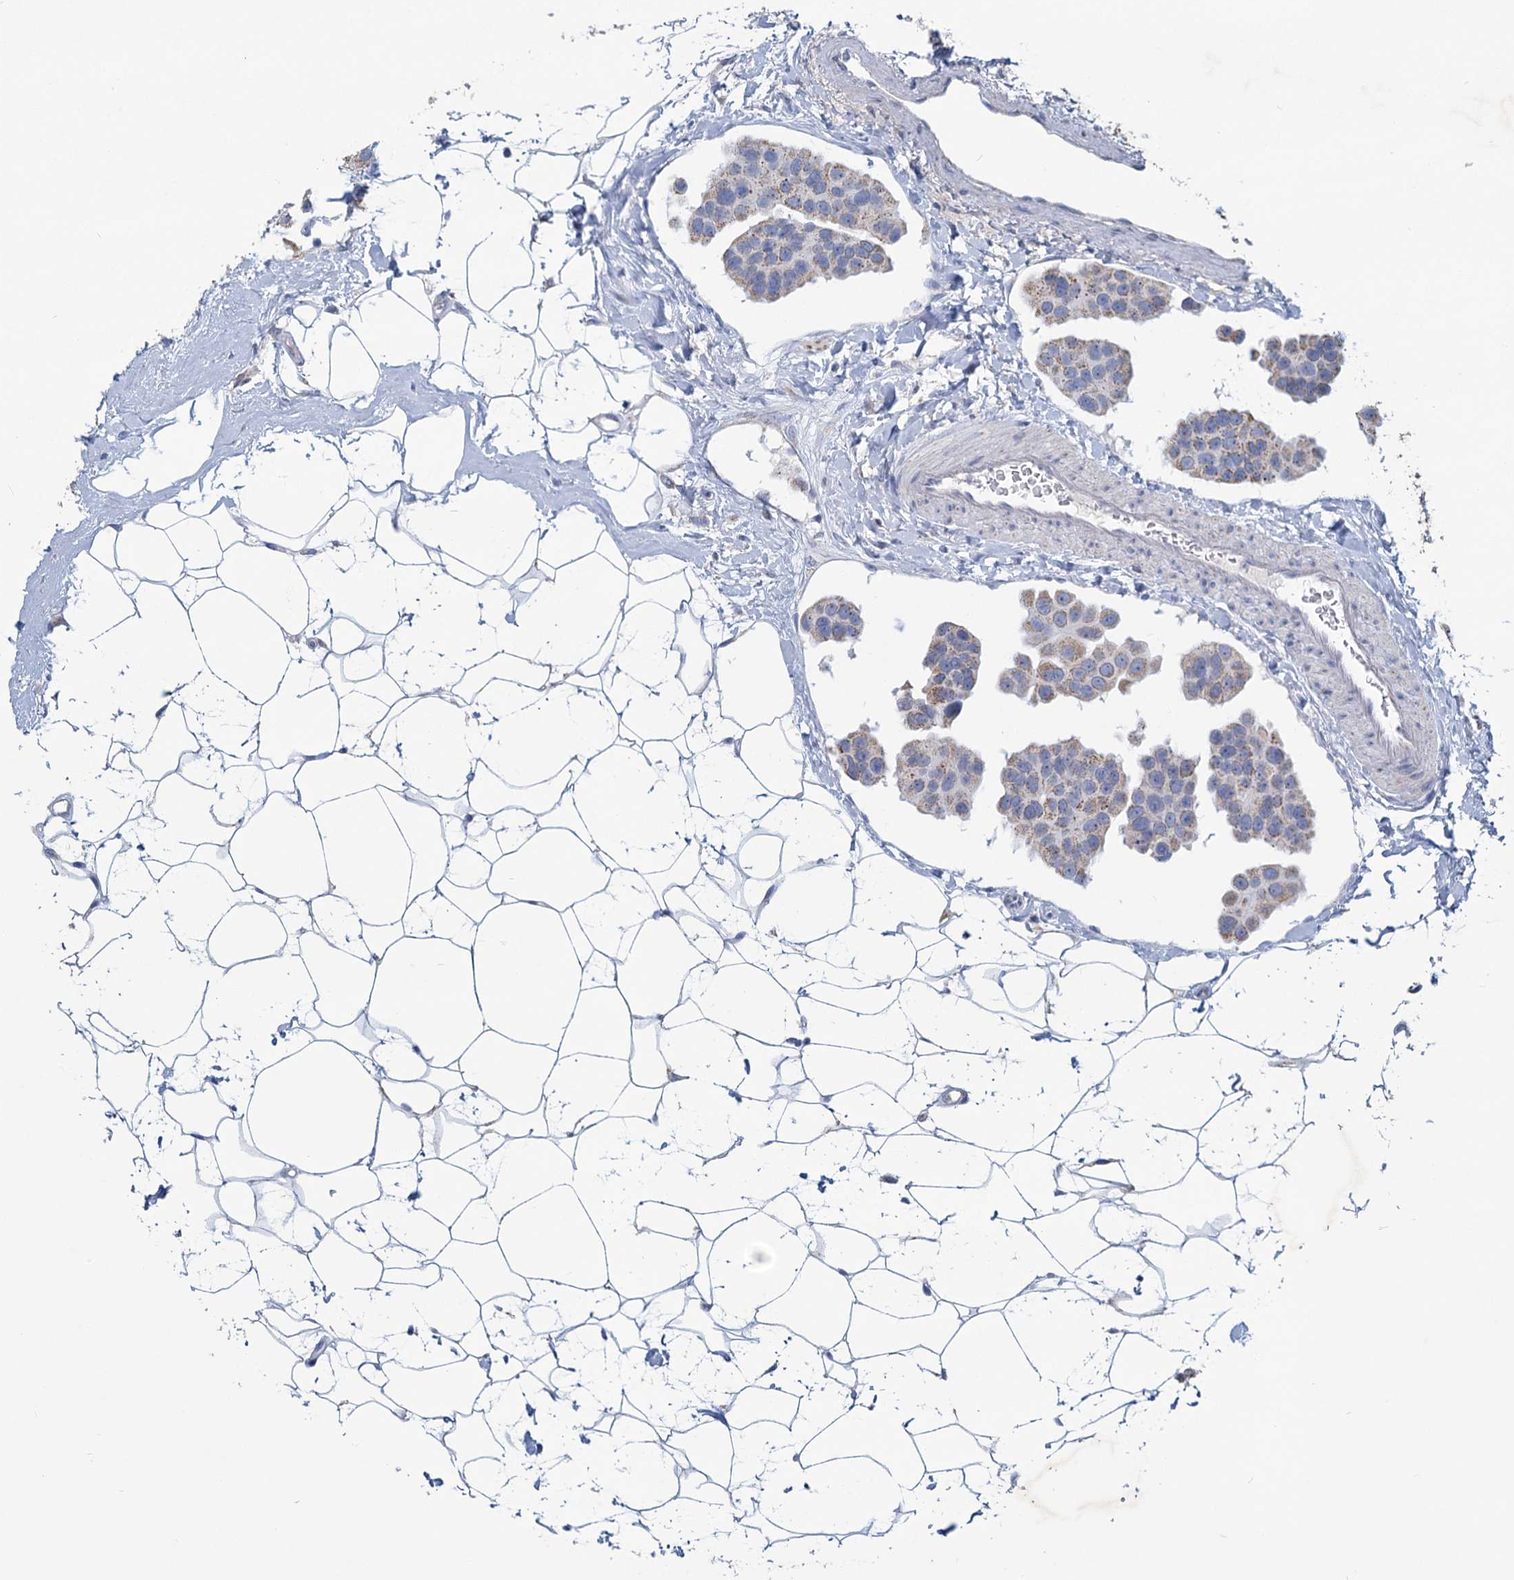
{"staining": {"intensity": "weak", "quantity": "<25%", "location": "cytoplasmic/membranous"}, "tissue": "breast cancer", "cell_type": "Tumor cells", "image_type": "cancer", "snomed": [{"axis": "morphology", "description": "Normal tissue, NOS"}, {"axis": "morphology", "description": "Duct carcinoma"}, {"axis": "topography", "description": "Breast"}], "caption": "Immunohistochemical staining of human breast cancer exhibits no significant expression in tumor cells.", "gene": "NDUFC2", "patient": {"sex": "female", "age": 39}}